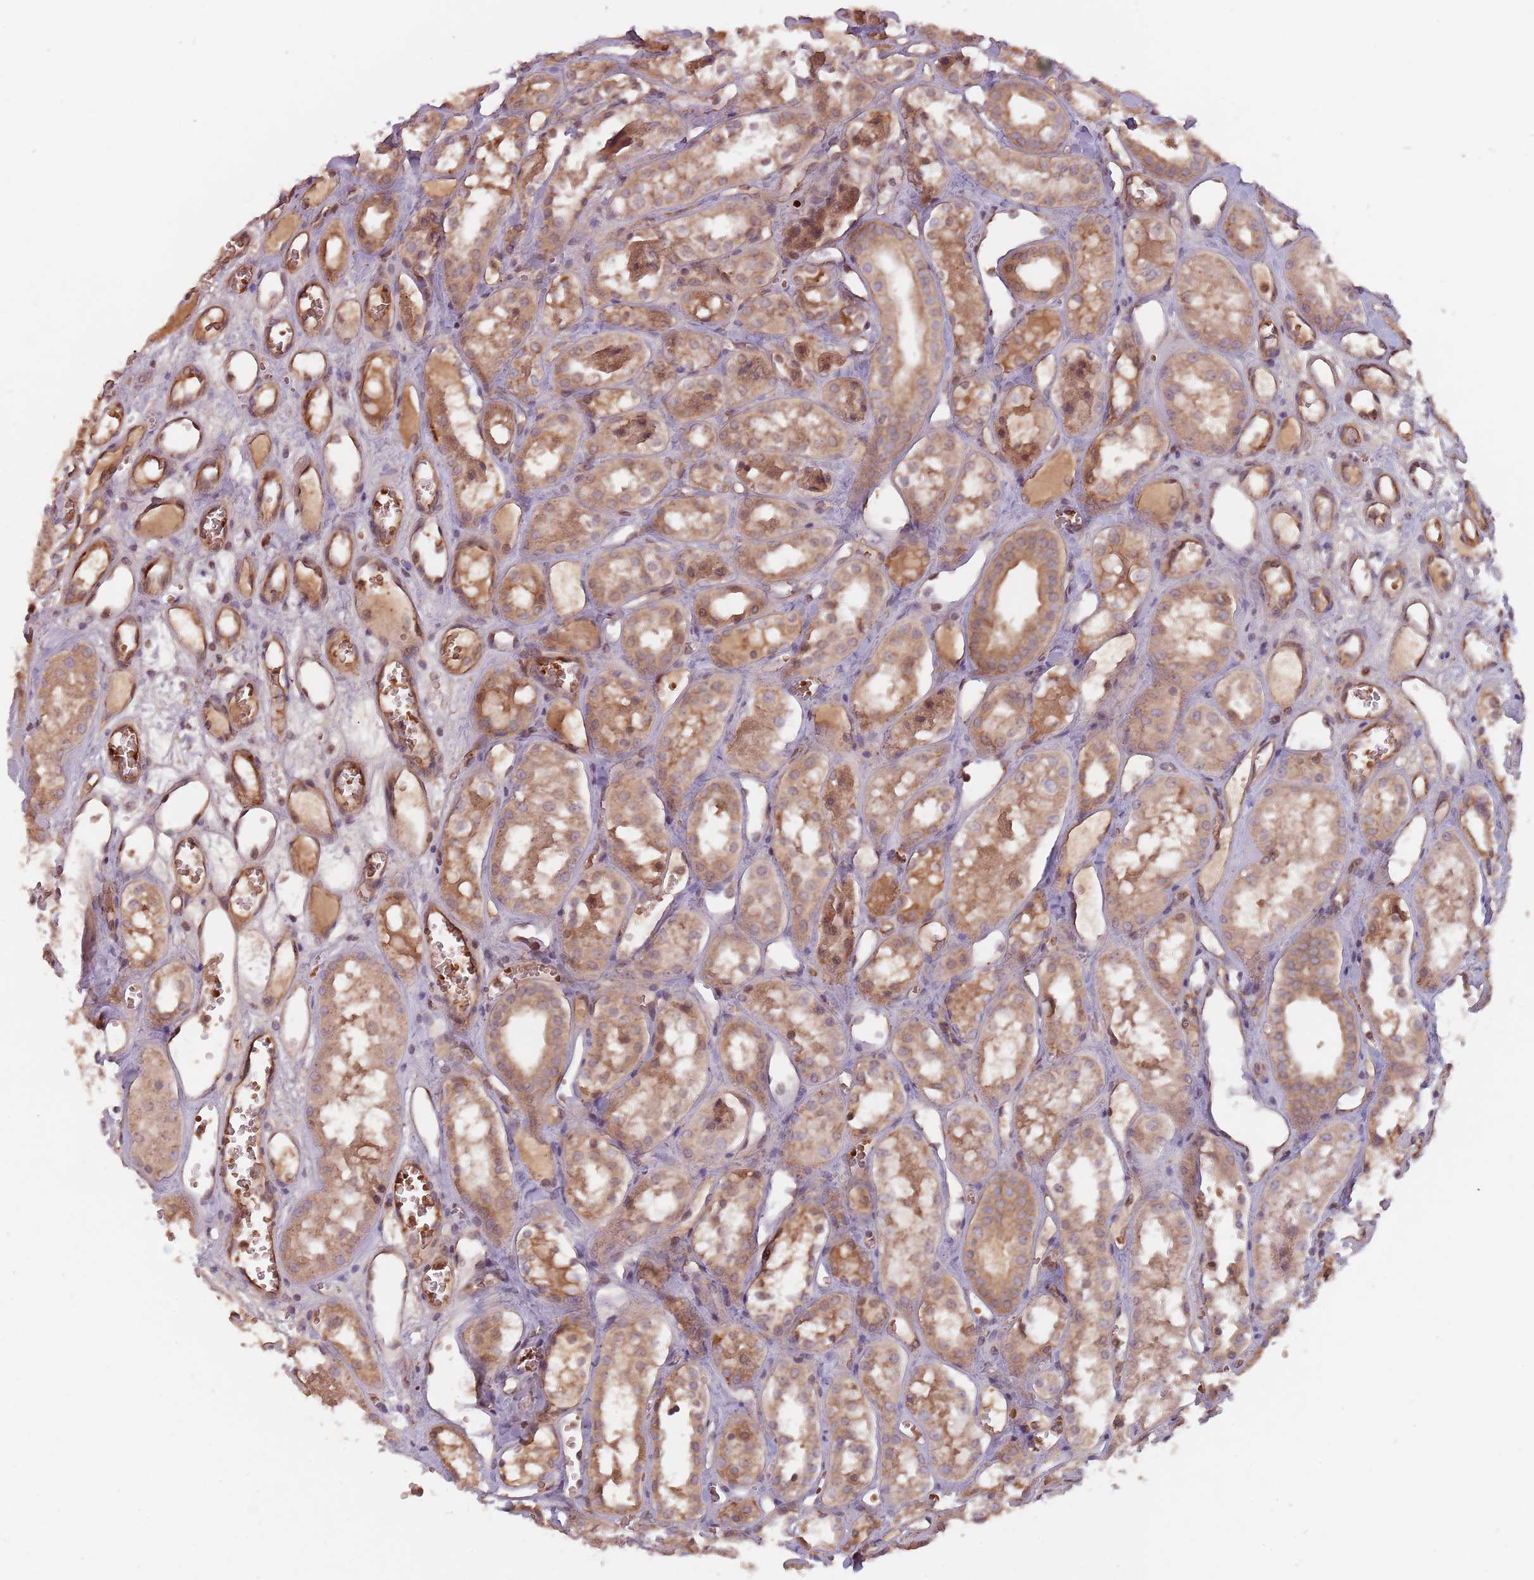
{"staining": {"intensity": "moderate", "quantity": ">75%", "location": "cytoplasmic/membranous"}, "tissue": "kidney", "cell_type": "Cells in glomeruli", "image_type": "normal", "snomed": [{"axis": "morphology", "description": "Normal tissue, NOS"}, {"axis": "topography", "description": "Kidney"}], "caption": "IHC staining of unremarkable kidney, which shows medium levels of moderate cytoplasmic/membranous staining in about >75% of cells in glomeruli indicating moderate cytoplasmic/membranous protein expression. The staining was performed using DAB (brown) for protein detection and nuclei were counterstained in hematoxylin (blue).", "gene": "GPR180", "patient": {"sex": "male", "age": 16}}